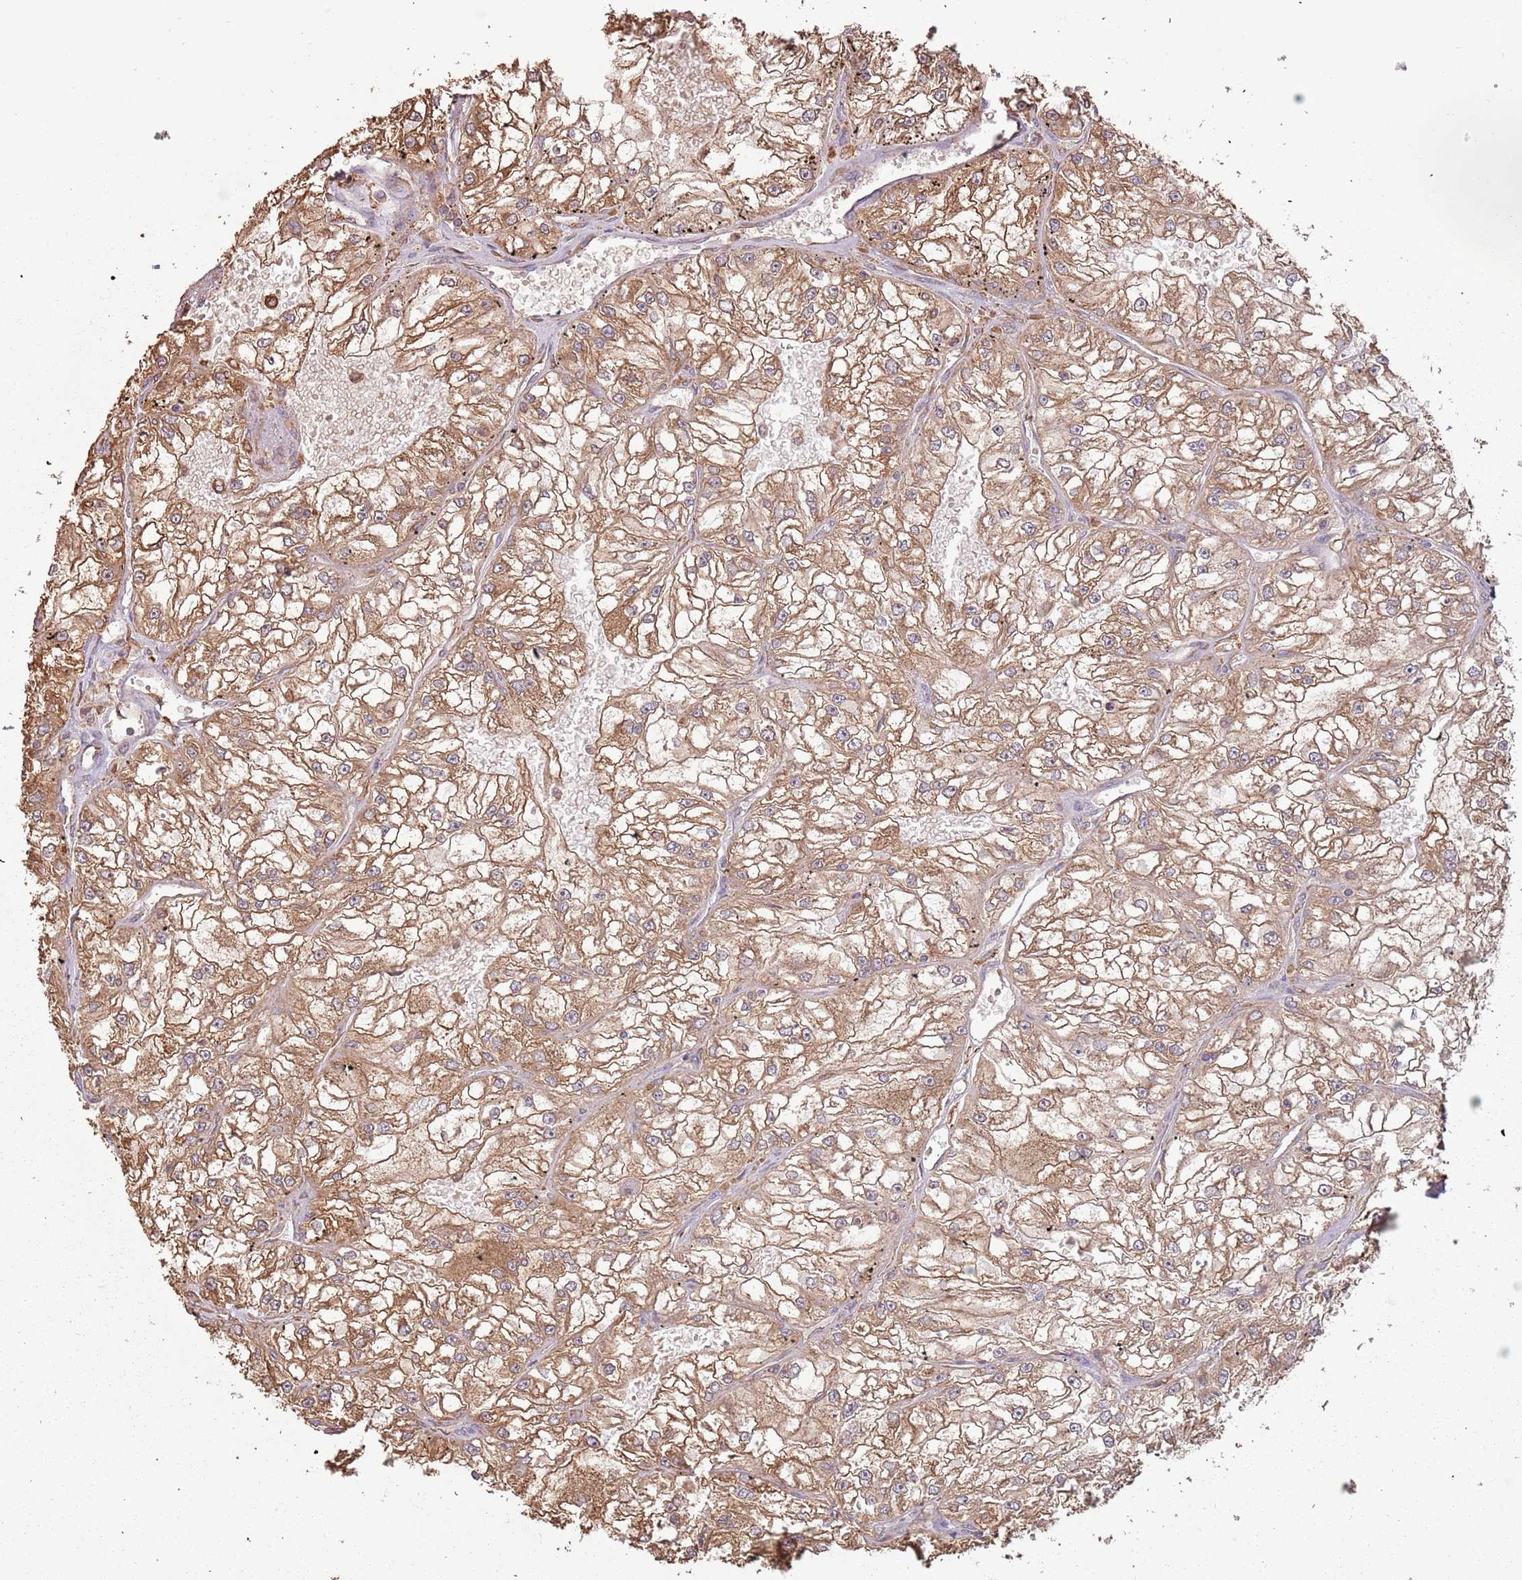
{"staining": {"intensity": "moderate", "quantity": ">75%", "location": "cytoplasmic/membranous"}, "tissue": "renal cancer", "cell_type": "Tumor cells", "image_type": "cancer", "snomed": [{"axis": "morphology", "description": "Adenocarcinoma, NOS"}, {"axis": "topography", "description": "Kidney"}], "caption": "Brown immunohistochemical staining in human renal cancer demonstrates moderate cytoplasmic/membranous staining in about >75% of tumor cells.", "gene": "ATOSB", "patient": {"sex": "female", "age": 72}}